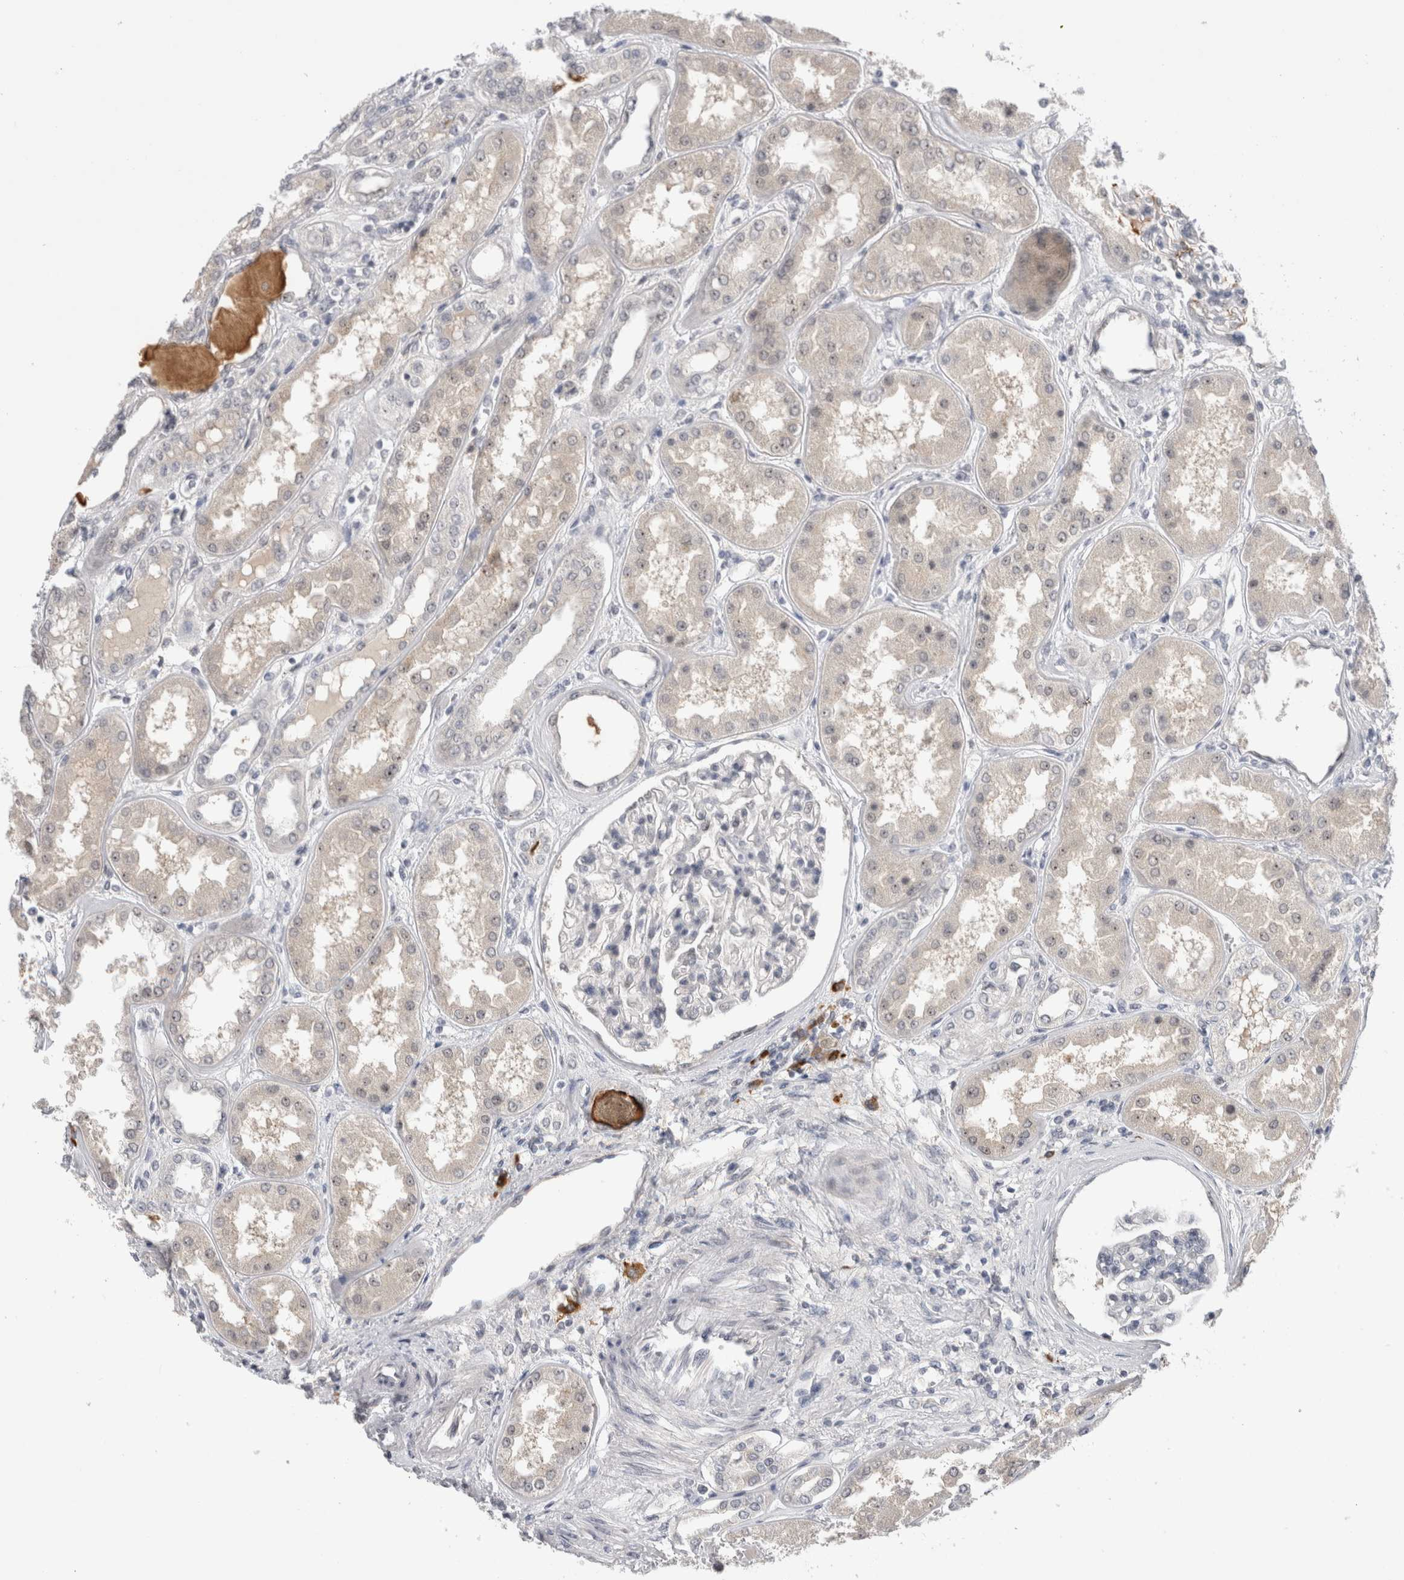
{"staining": {"intensity": "moderate", "quantity": "25%-75%", "location": "nuclear"}, "tissue": "kidney", "cell_type": "Cells in glomeruli", "image_type": "normal", "snomed": [{"axis": "morphology", "description": "Normal tissue, NOS"}, {"axis": "topography", "description": "Kidney"}], "caption": "This micrograph reveals IHC staining of benign human kidney, with medium moderate nuclear staining in approximately 25%-75% of cells in glomeruli.", "gene": "ZNF24", "patient": {"sex": "female", "age": 56}}